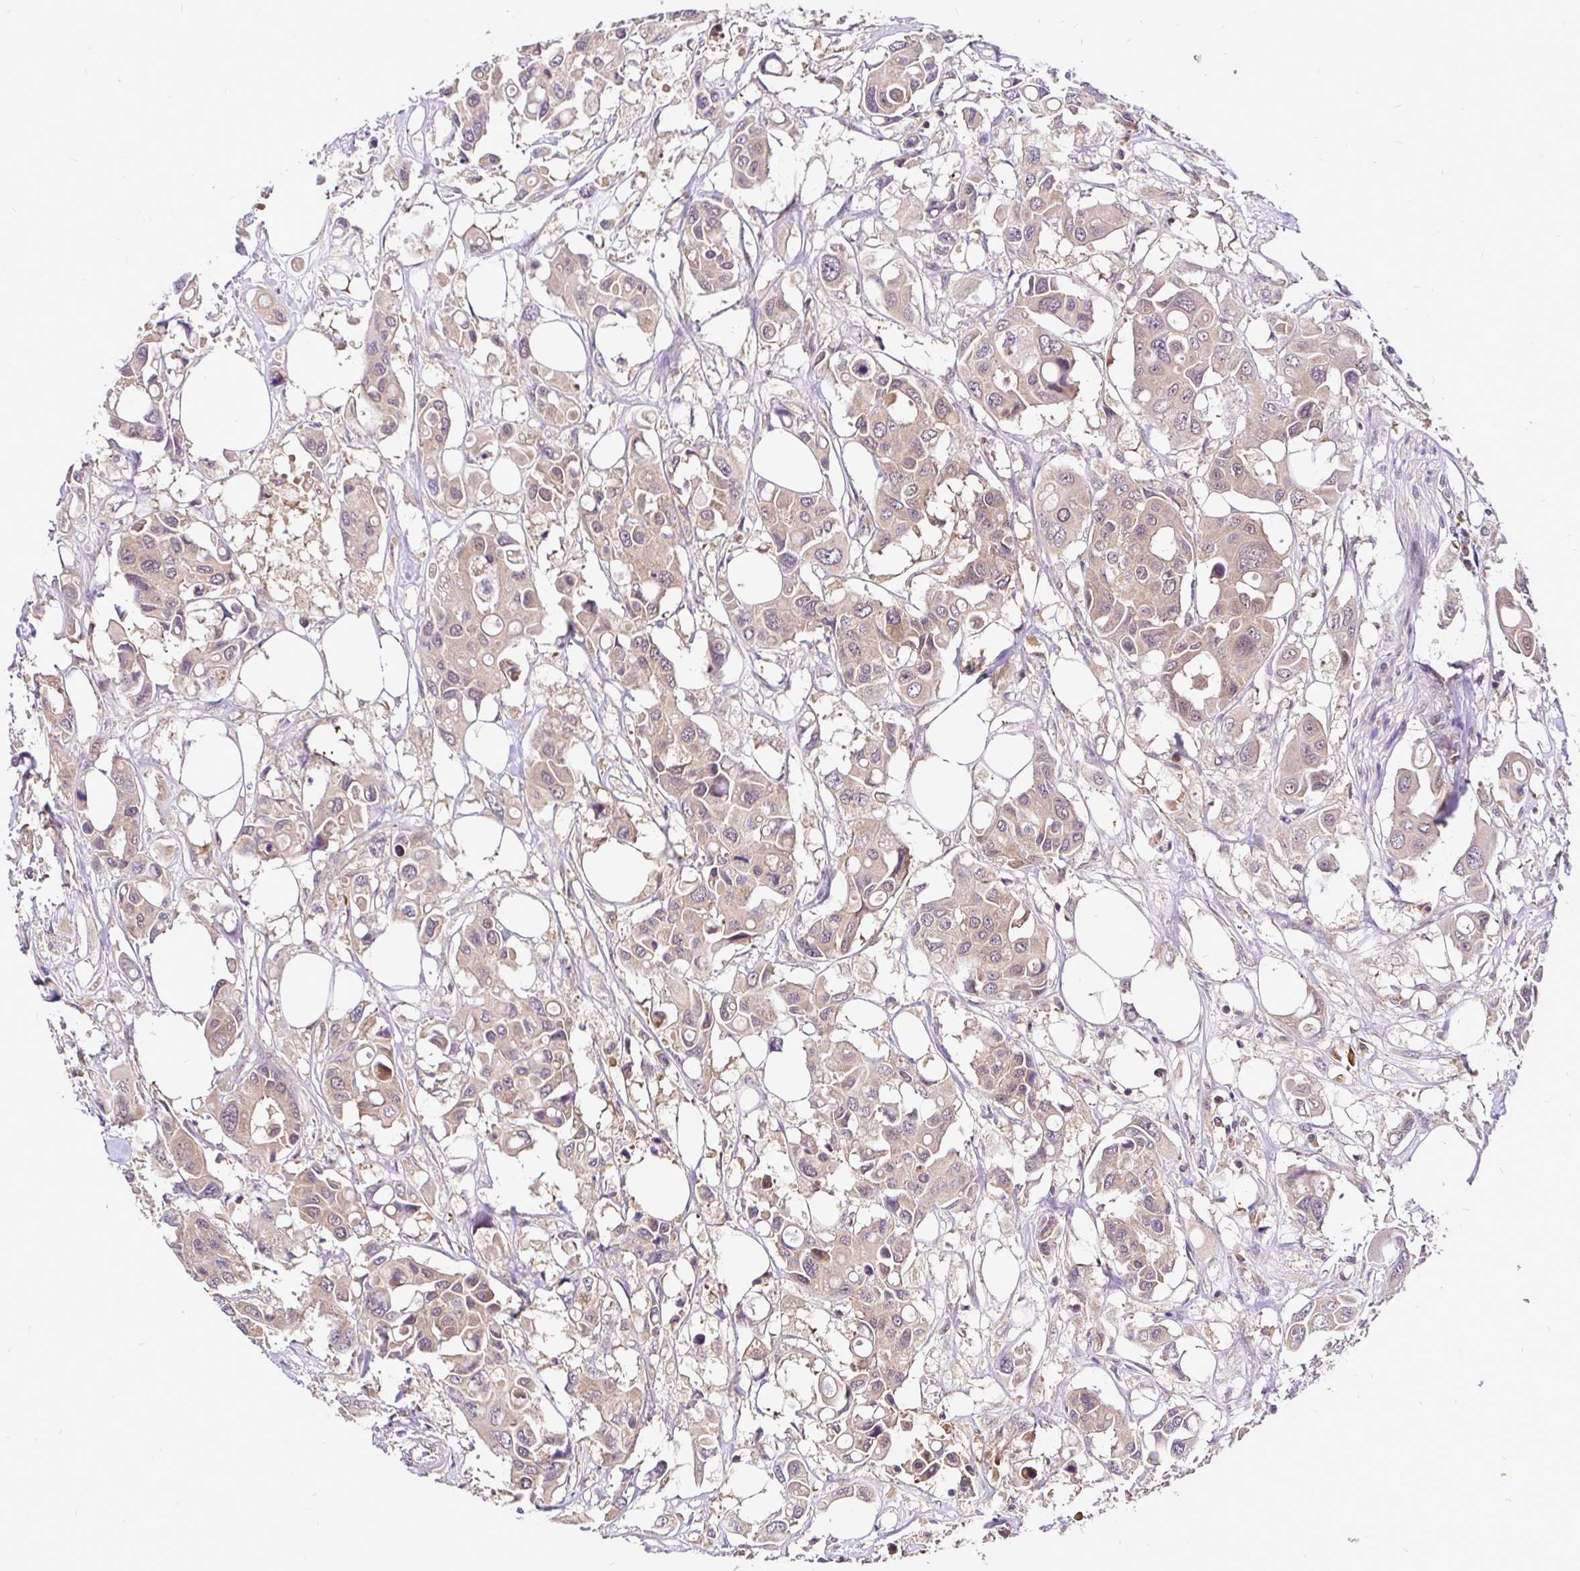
{"staining": {"intensity": "weak", "quantity": ">75%", "location": "cytoplasmic/membranous,nuclear"}, "tissue": "colorectal cancer", "cell_type": "Tumor cells", "image_type": "cancer", "snomed": [{"axis": "morphology", "description": "Adenocarcinoma, NOS"}, {"axis": "topography", "description": "Colon"}], "caption": "Immunohistochemistry photomicrograph of human colorectal cancer stained for a protein (brown), which exhibits low levels of weak cytoplasmic/membranous and nuclear positivity in approximately >75% of tumor cells.", "gene": "UBE2M", "patient": {"sex": "male", "age": 77}}